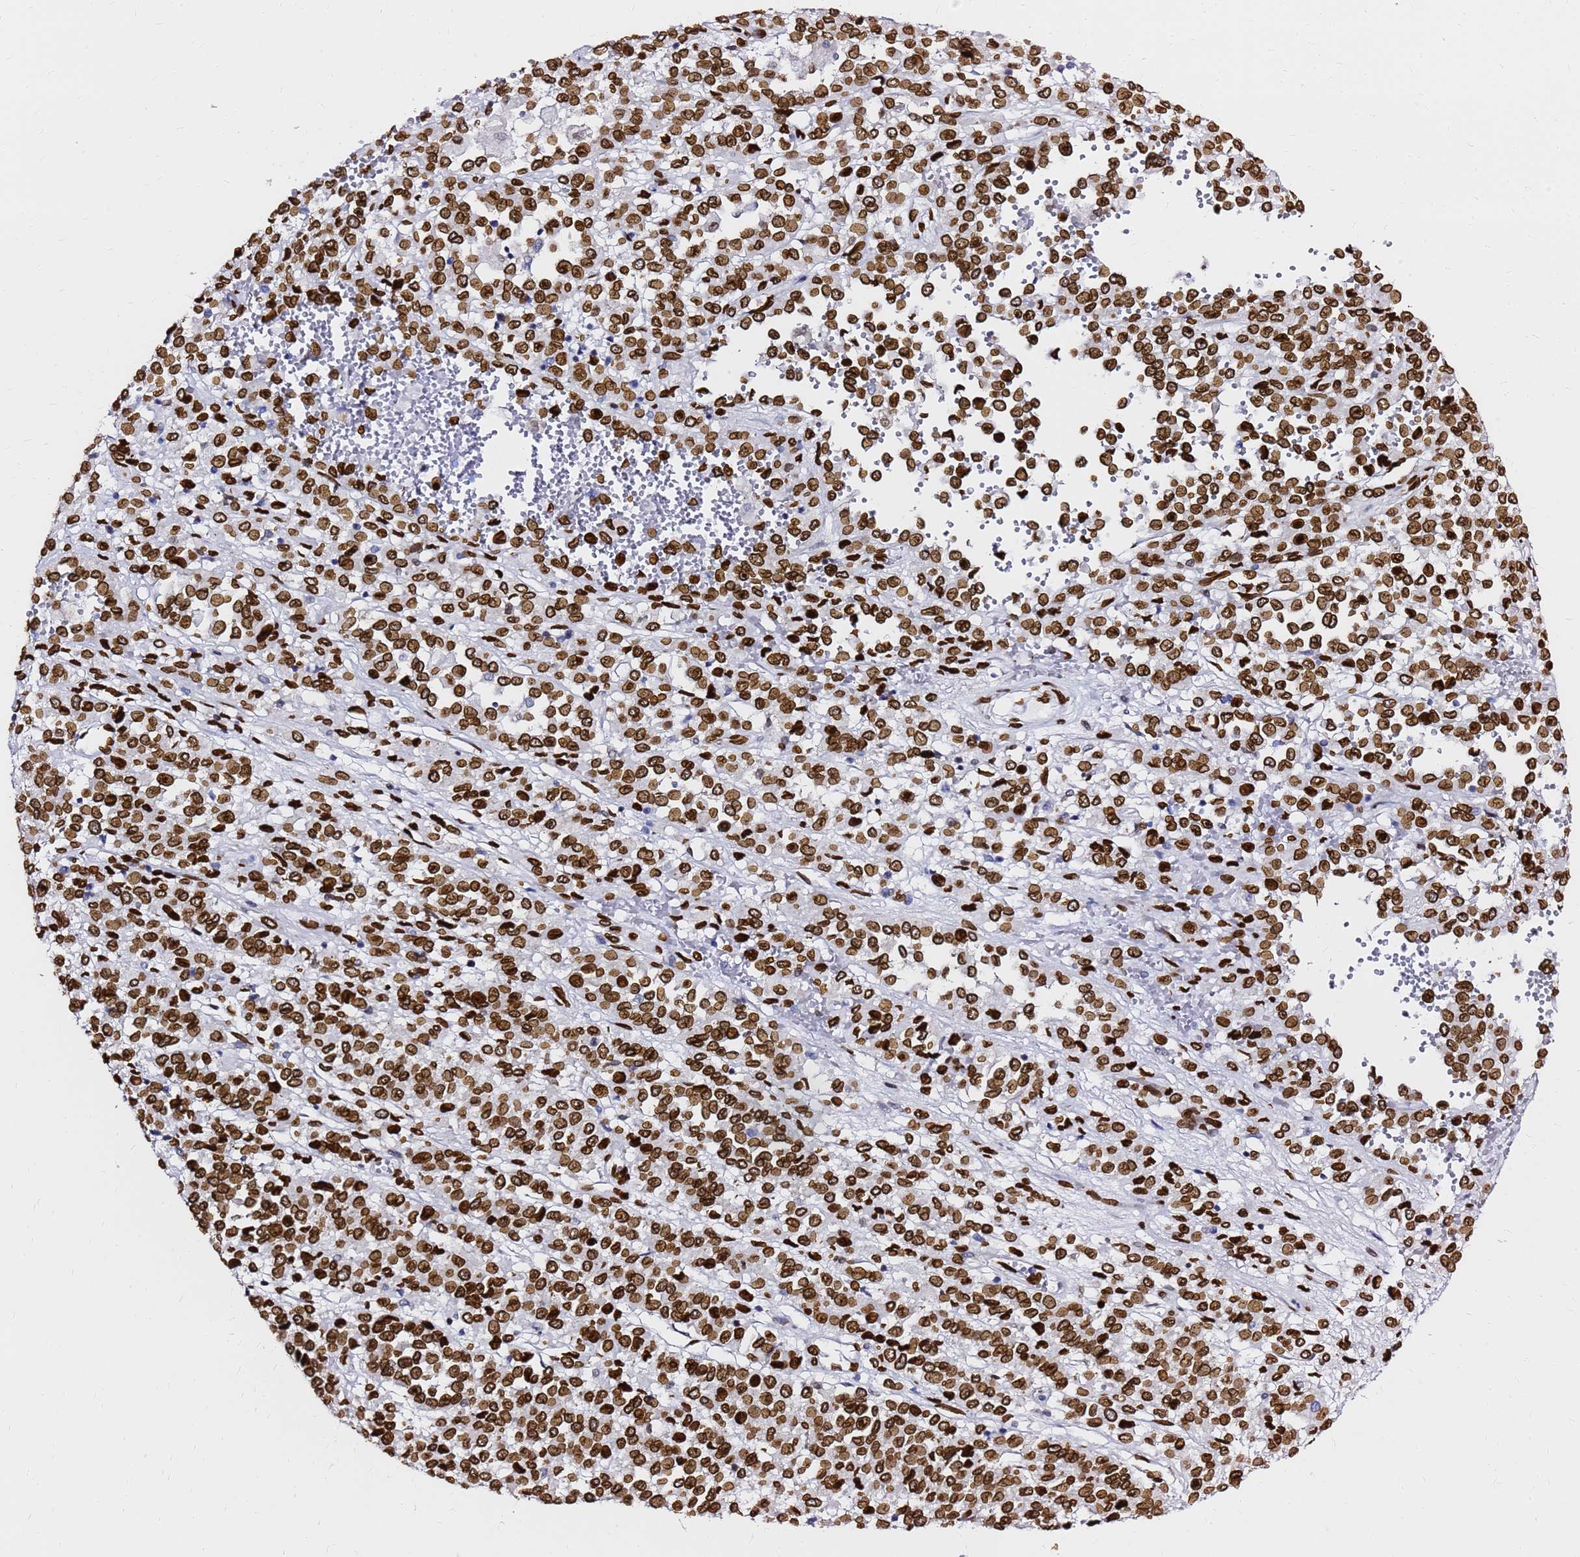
{"staining": {"intensity": "strong", "quantity": ">75%", "location": "cytoplasmic/membranous,nuclear"}, "tissue": "melanoma", "cell_type": "Tumor cells", "image_type": "cancer", "snomed": [{"axis": "morphology", "description": "Malignant melanoma, Metastatic site"}, {"axis": "topography", "description": "Pancreas"}], "caption": "Malignant melanoma (metastatic site) tissue exhibits strong cytoplasmic/membranous and nuclear staining in about >75% of tumor cells, visualized by immunohistochemistry.", "gene": "C6orf141", "patient": {"sex": "female", "age": 30}}